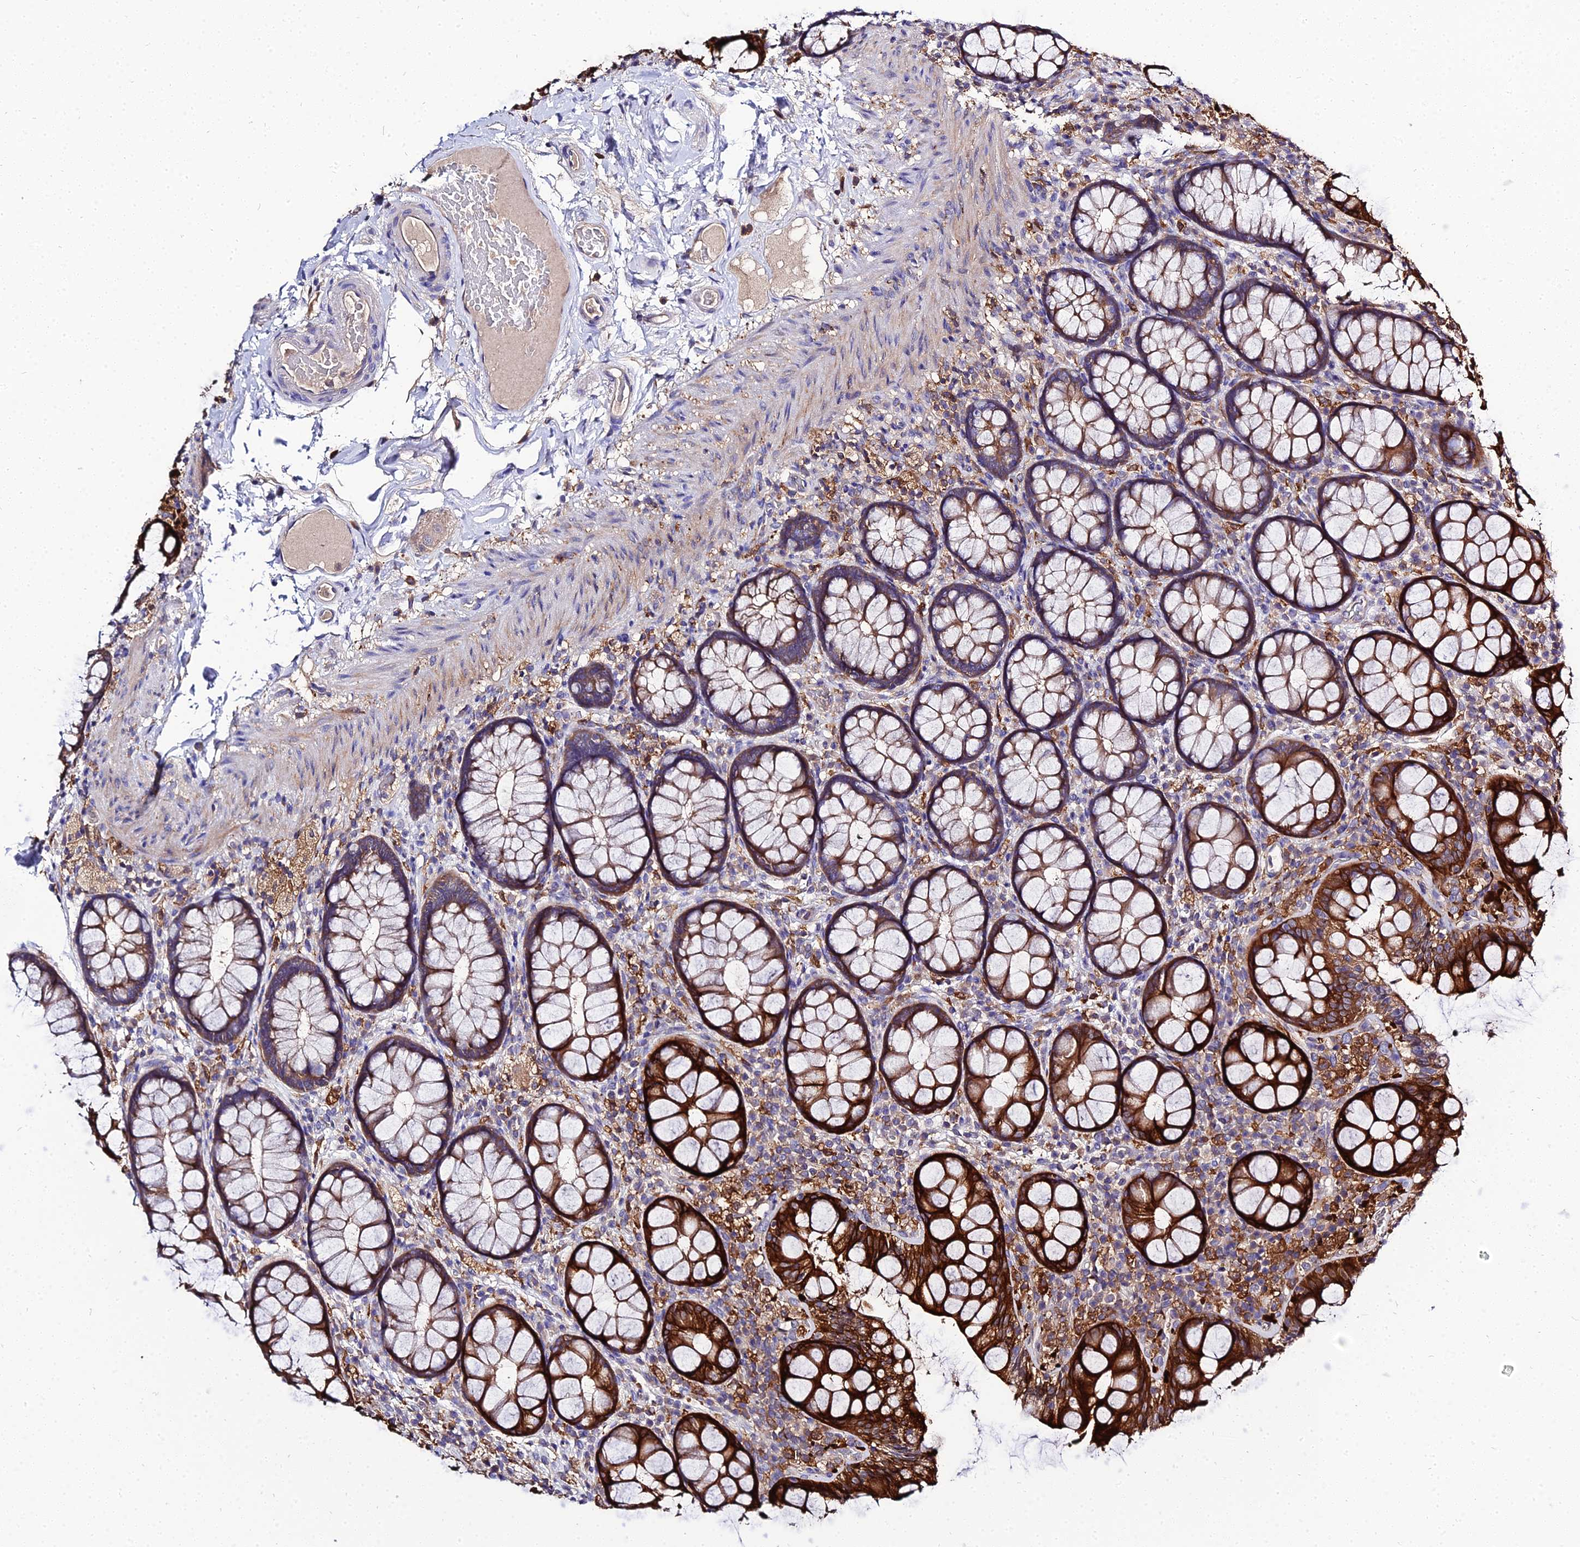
{"staining": {"intensity": "strong", "quantity": ">75%", "location": "cytoplasmic/membranous"}, "tissue": "rectum", "cell_type": "Glandular cells", "image_type": "normal", "snomed": [{"axis": "morphology", "description": "Normal tissue, NOS"}, {"axis": "topography", "description": "Rectum"}], "caption": "High-magnification brightfield microscopy of benign rectum stained with DAB (3,3'-diaminobenzidine) (brown) and counterstained with hematoxylin (blue). glandular cells exhibit strong cytoplasmic/membranous positivity is appreciated in approximately>75% of cells. (Stains: DAB (3,3'-diaminobenzidine) in brown, nuclei in blue, Microscopy: brightfield microscopy at high magnification).", "gene": "C2orf69", "patient": {"sex": "male", "age": 83}}